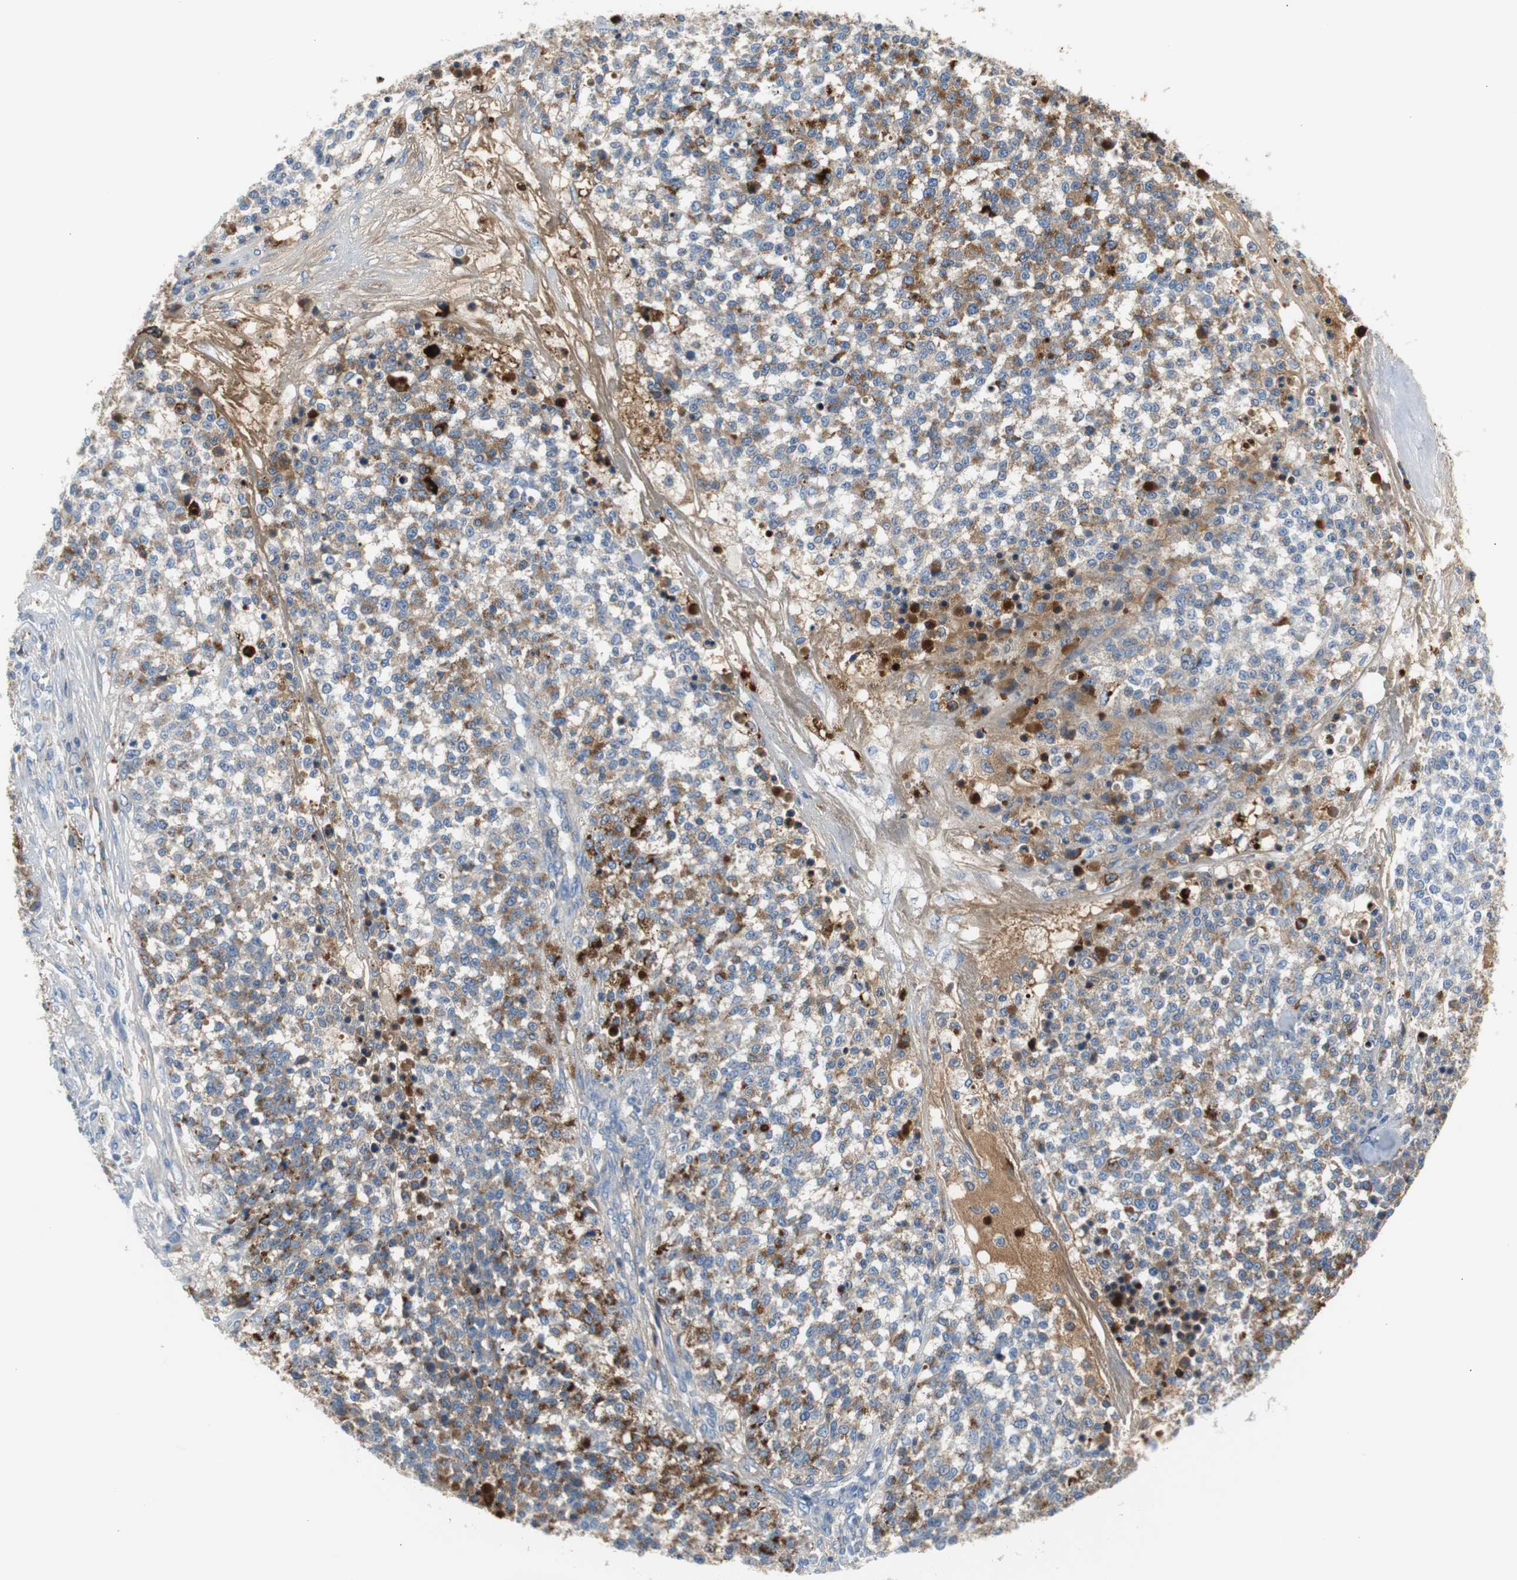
{"staining": {"intensity": "moderate", "quantity": "25%-75%", "location": "cytoplasmic/membranous"}, "tissue": "testis cancer", "cell_type": "Tumor cells", "image_type": "cancer", "snomed": [{"axis": "morphology", "description": "Seminoma, NOS"}, {"axis": "topography", "description": "Testis"}], "caption": "Testis cancer (seminoma) tissue displays moderate cytoplasmic/membranous staining in approximately 25%-75% of tumor cells, visualized by immunohistochemistry.", "gene": "APCS", "patient": {"sex": "male", "age": 59}}